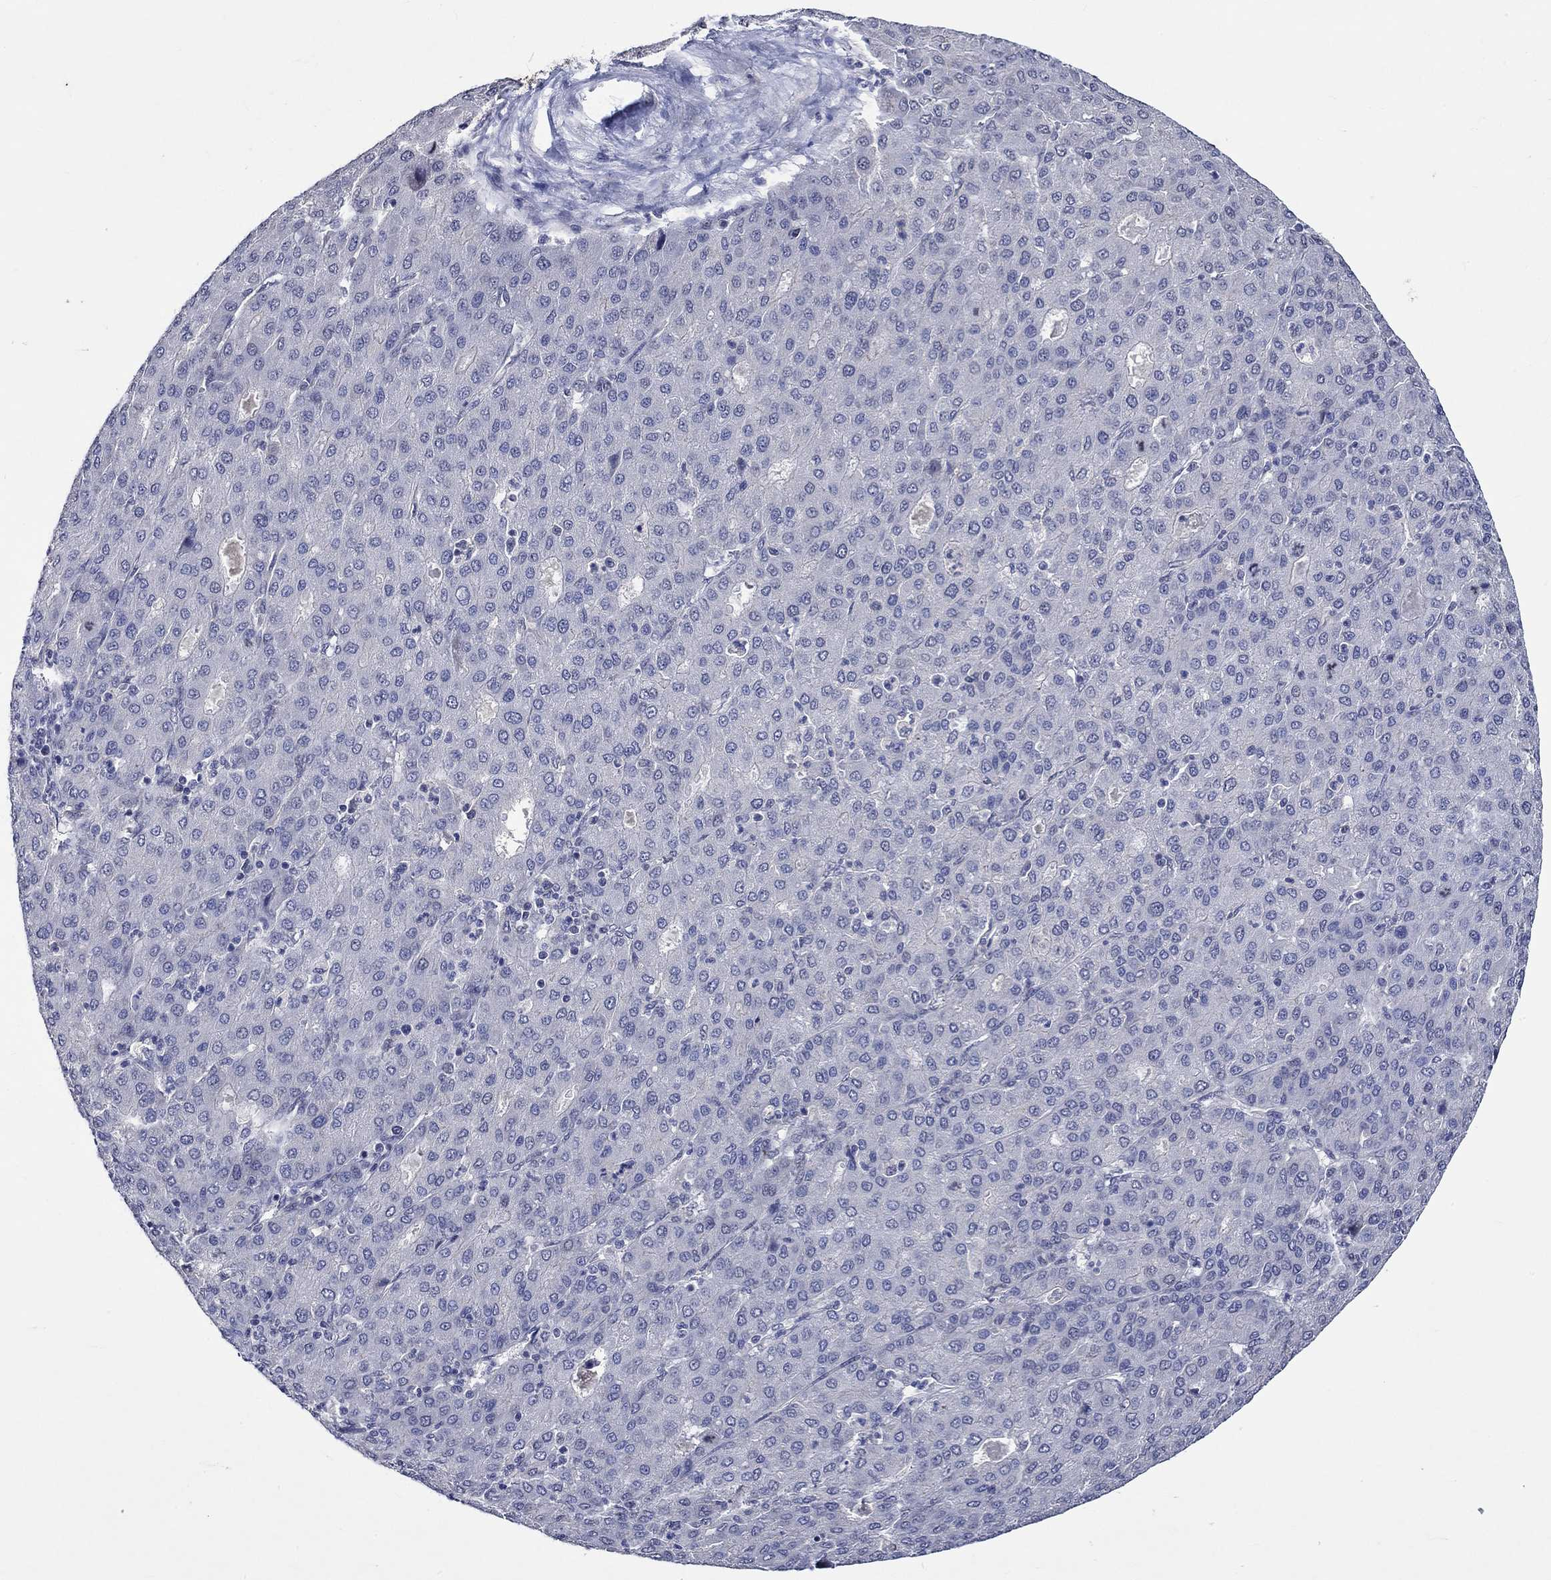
{"staining": {"intensity": "negative", "quantity": "none", "location": "none"}, "tissue": "liver cancer", "cell_type": "Tumor cells", "image_type": "cancer", "snomed": [{"axis": "morphology", "description": "Carcinoma, Hepatocellular, NOS"}, {"axis": "topography", "description": "Liver"}], "caption": "A micrograph of human liver hepatocellular carcinoma is negative for staining in tumor cells.", "gene": "DDX3Y", "patient": {"sex": "male", "age": 65}}